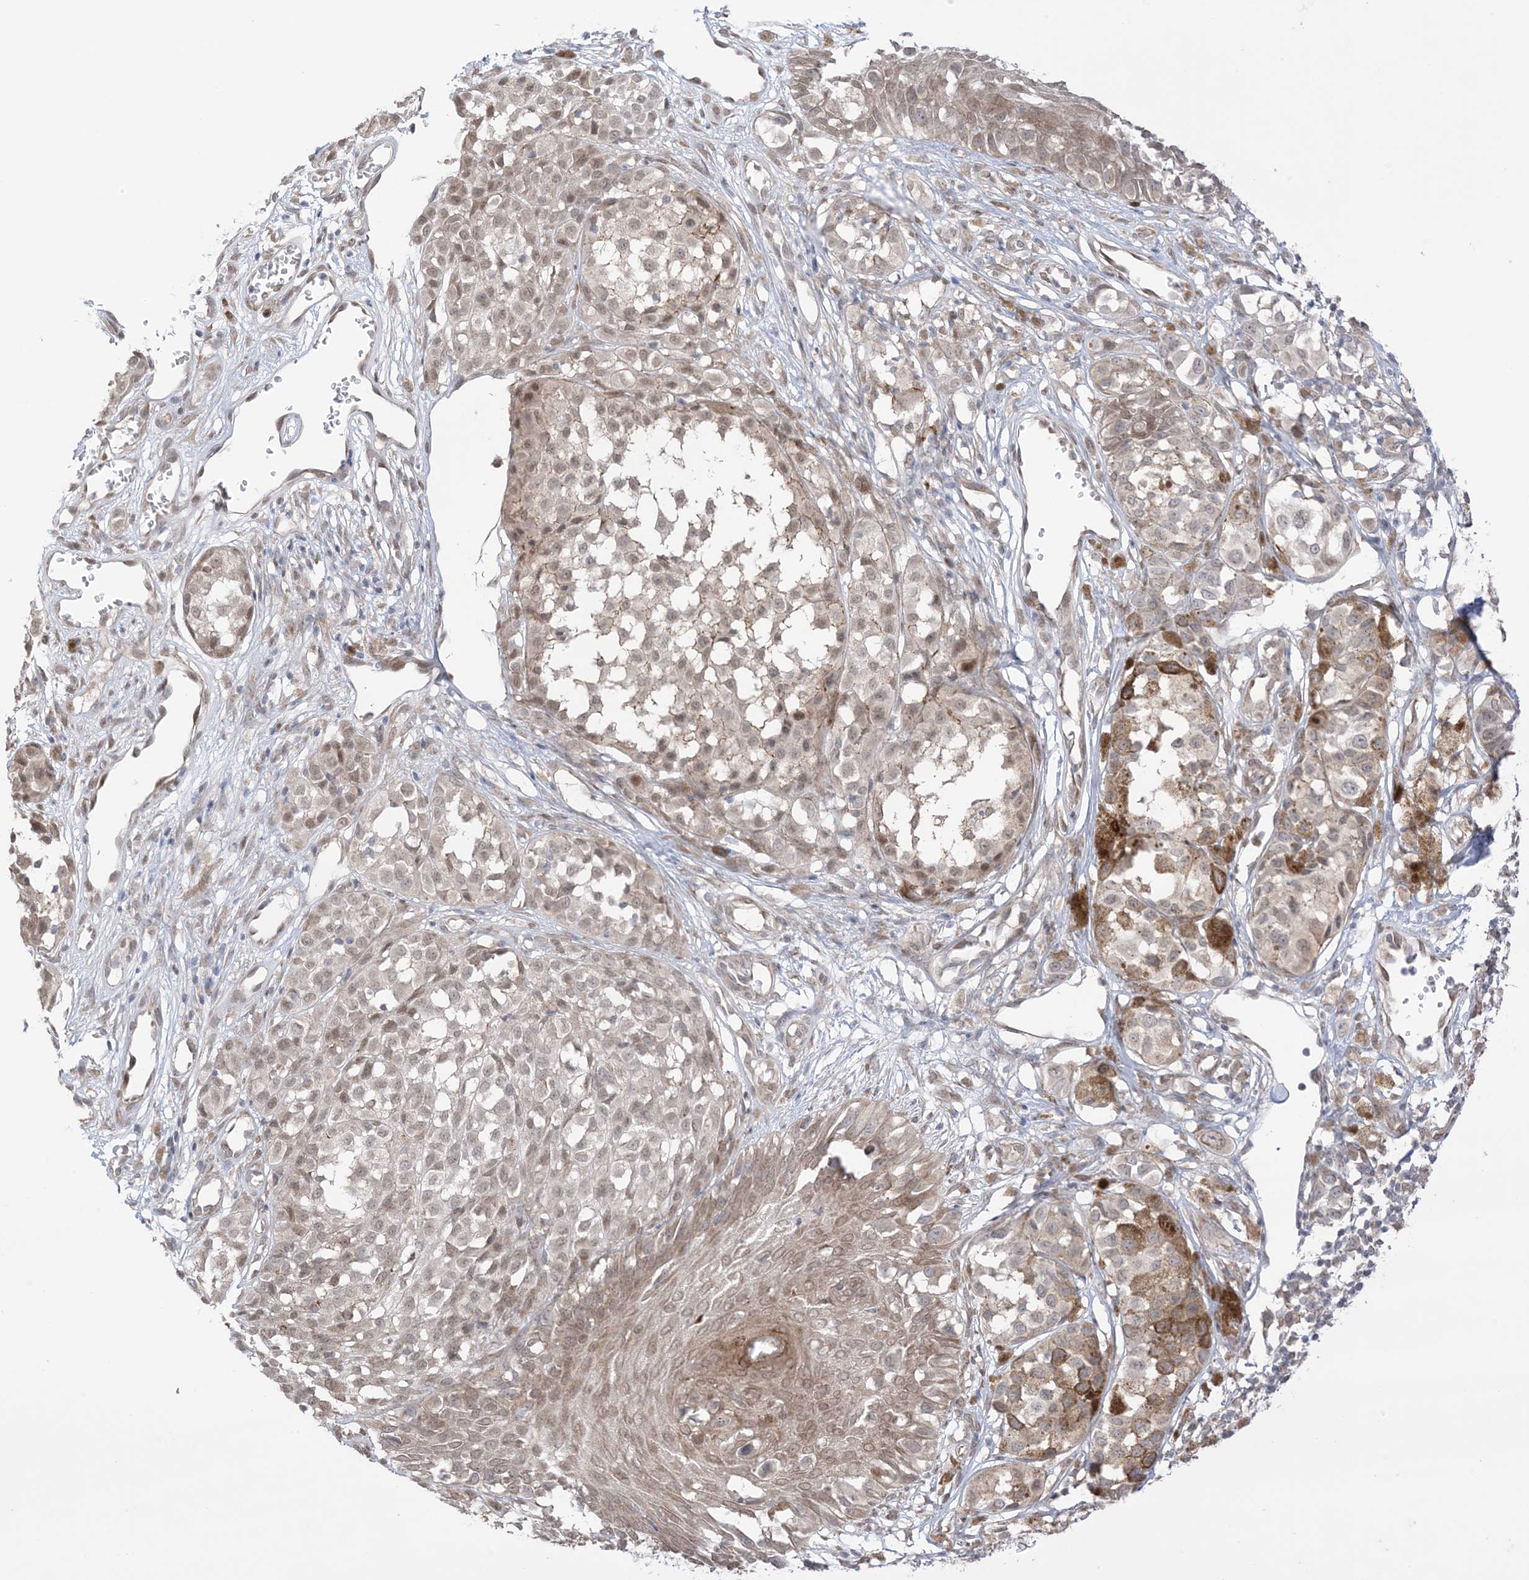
{"staining": {"intensity": "weak", "quantity": ">75%", "location": "cytoplasmic/membranous,nuclear"}, "tissue": "melanoma", "cell_type": "Tumor cells", "image_type": "cancer", "snomed": [{"axis": "morphology", "description": "Malignant melanoma, NOS"}, {"axis": "topography", "description": "Skin of leg"}], "caption": "High-magnification brightfield microscopy of malignant melanoma stained with DAB (3,3'-diaminobenzidine) (brown) and counterstained with hematoxylin (blue). tumor cells exhibit weak cytoplasmic/membranous and nuclear positivity is seen in about>75% of cells. (brown staining indicates protein expression, while blue staining denotes nuclei).", "gene": "UBE2E2", "patient": {"sex": "female", "age": 72}}